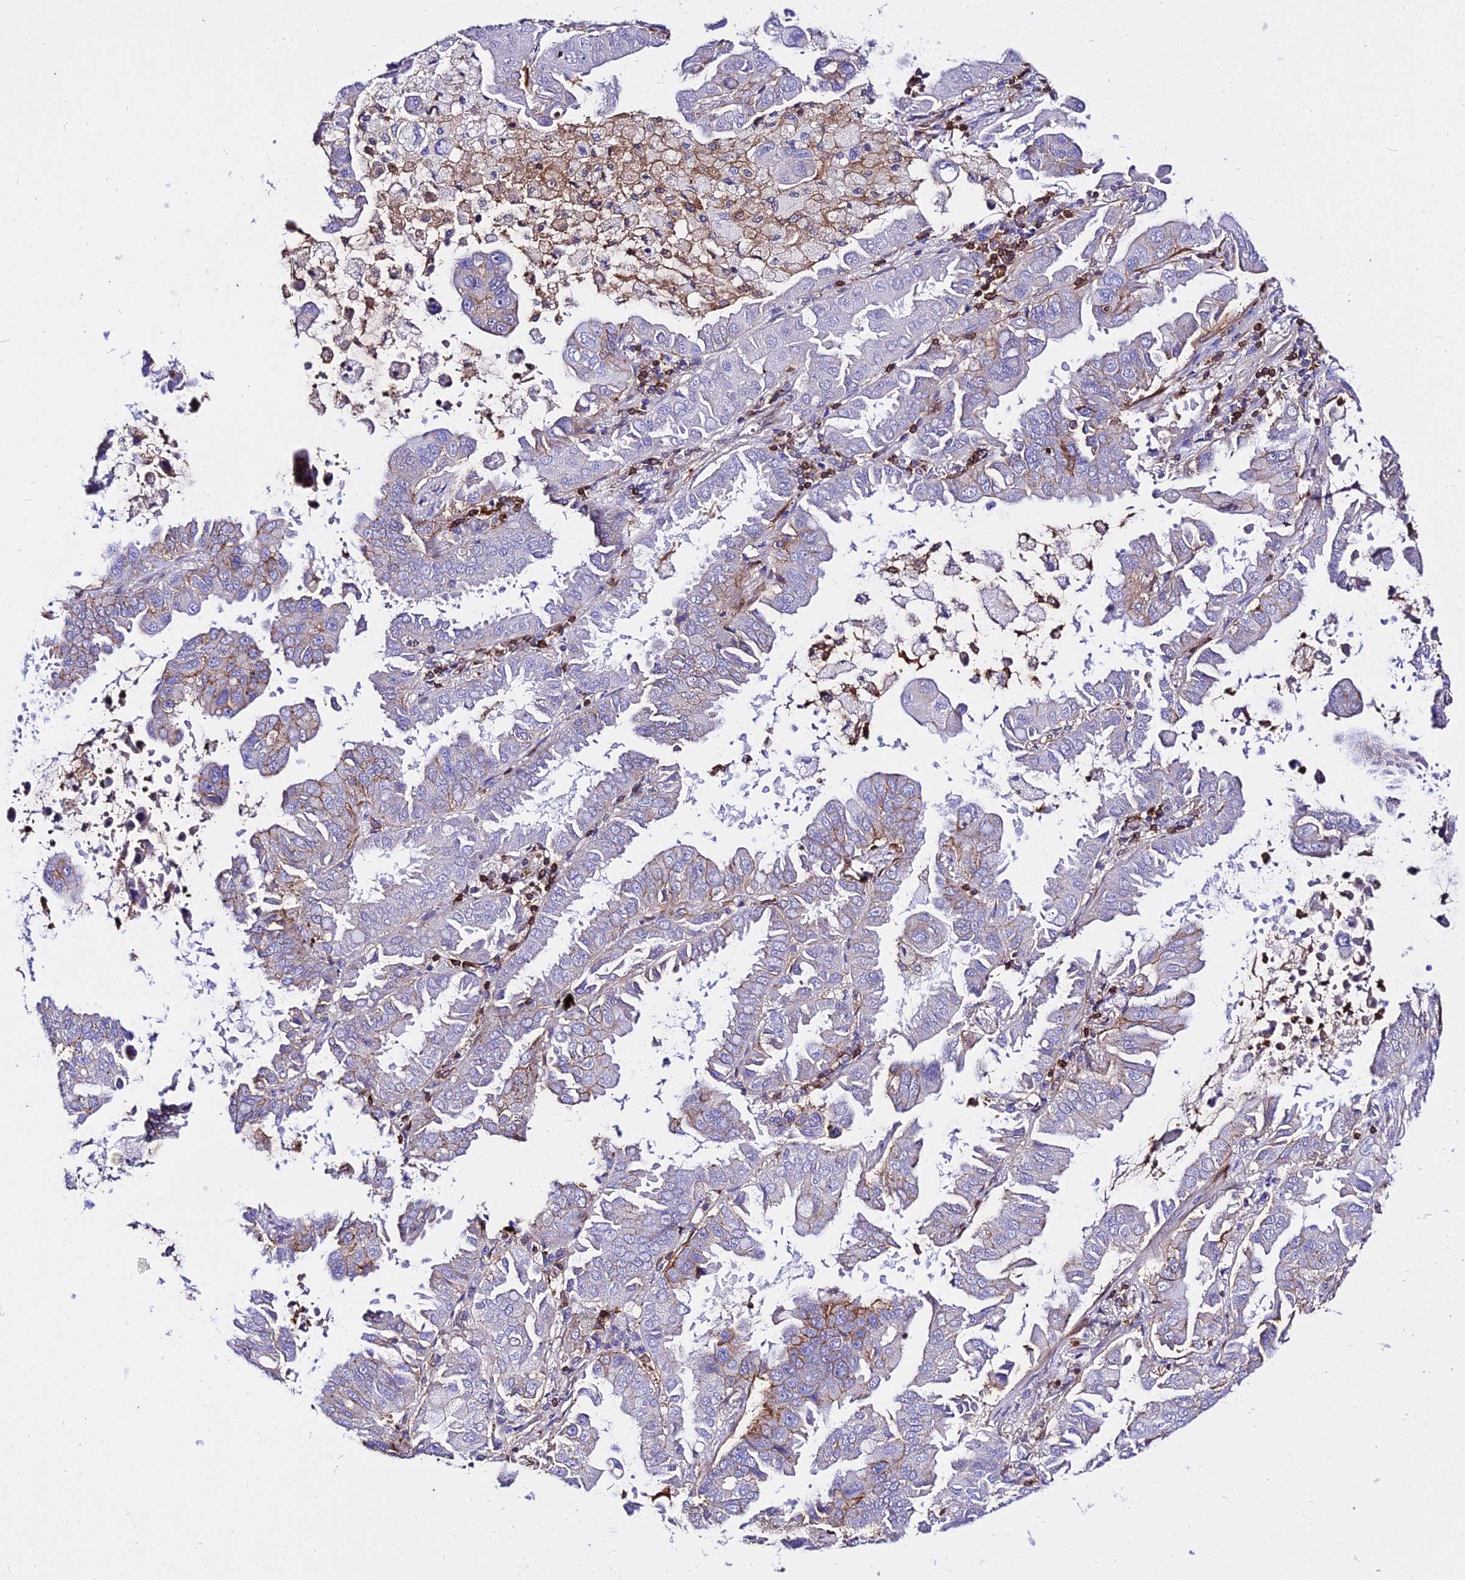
{"staining": {"intensity": "moderate", "quantity": "<25%", "location": "cytoplasmic/membranous"}, "tissue": "lung cancer", "cell_type": "Tumor cells", "image_type": "cancer", "snomed": [{"axis": "morphology", "description": "Adenocarcinoma, NOS"}, {"axis": "topography", "description": "Lung"}], "caption": "Lung cancer (adenocarcinoma) was stained to show a protein in brown. There is low levels of moderate cytoplasmic/membranous staining in about <25% of tumor cells.", "gene": "CSRP1", "patient": {"sex": "male", "age": 64}}